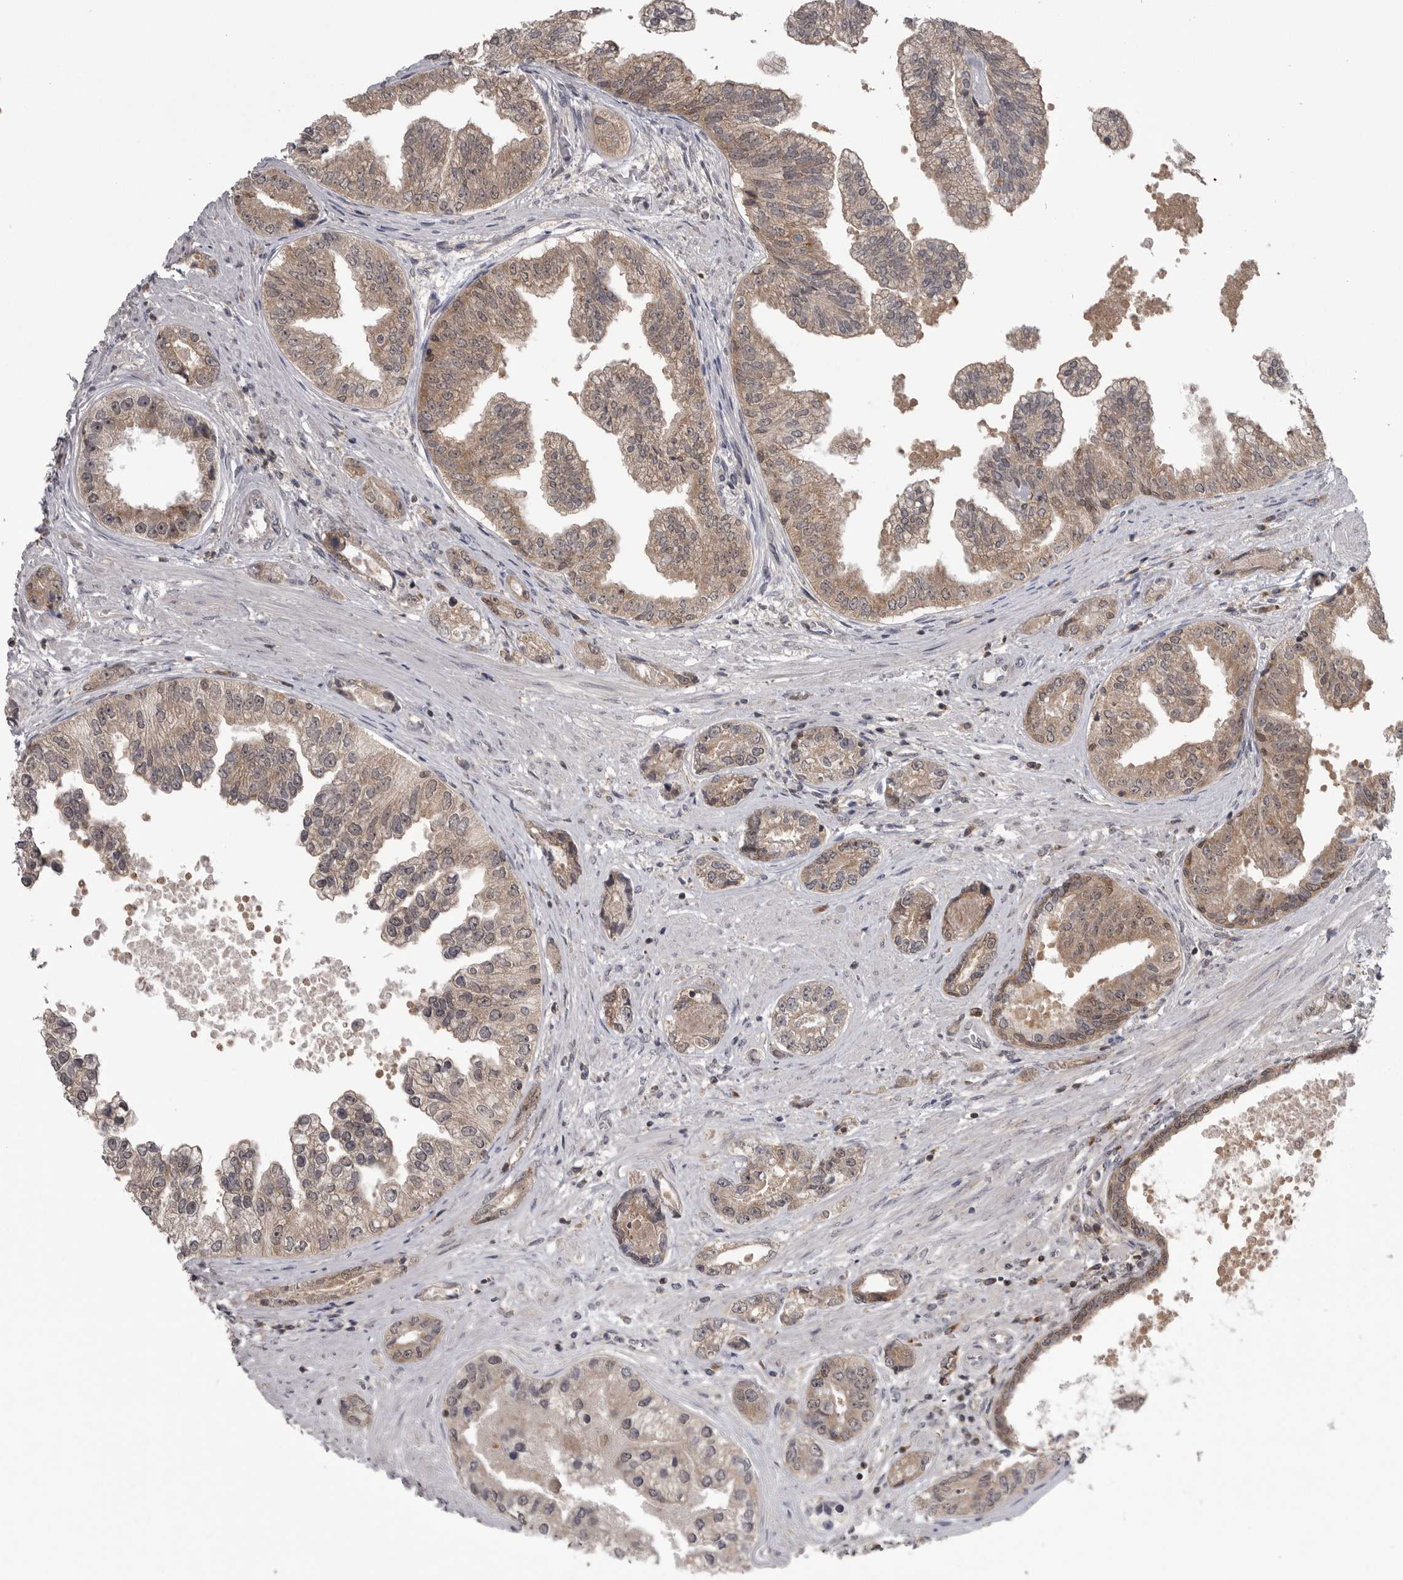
{"staining": {"intensity": "weak", "quantity": ">75%", "location": "cytoplasmic/membranous"}, "tissue": "prostate cancer", "cell_type": "Tumor cells", "image_type": "cancer", "snomed": [{"axis": "morphology", "description": "Adenocarcinoma, High grade"}, {"axis": "topography", "description": "Prostate"}], "caption": "The image exhibits staining of prostate cancer, revealing weak cytoplasmic/membranous protein positivity (brown color) within tumor cells.", "gene": "MAPK13", "patient": {"sex": "male", "age": 61}}